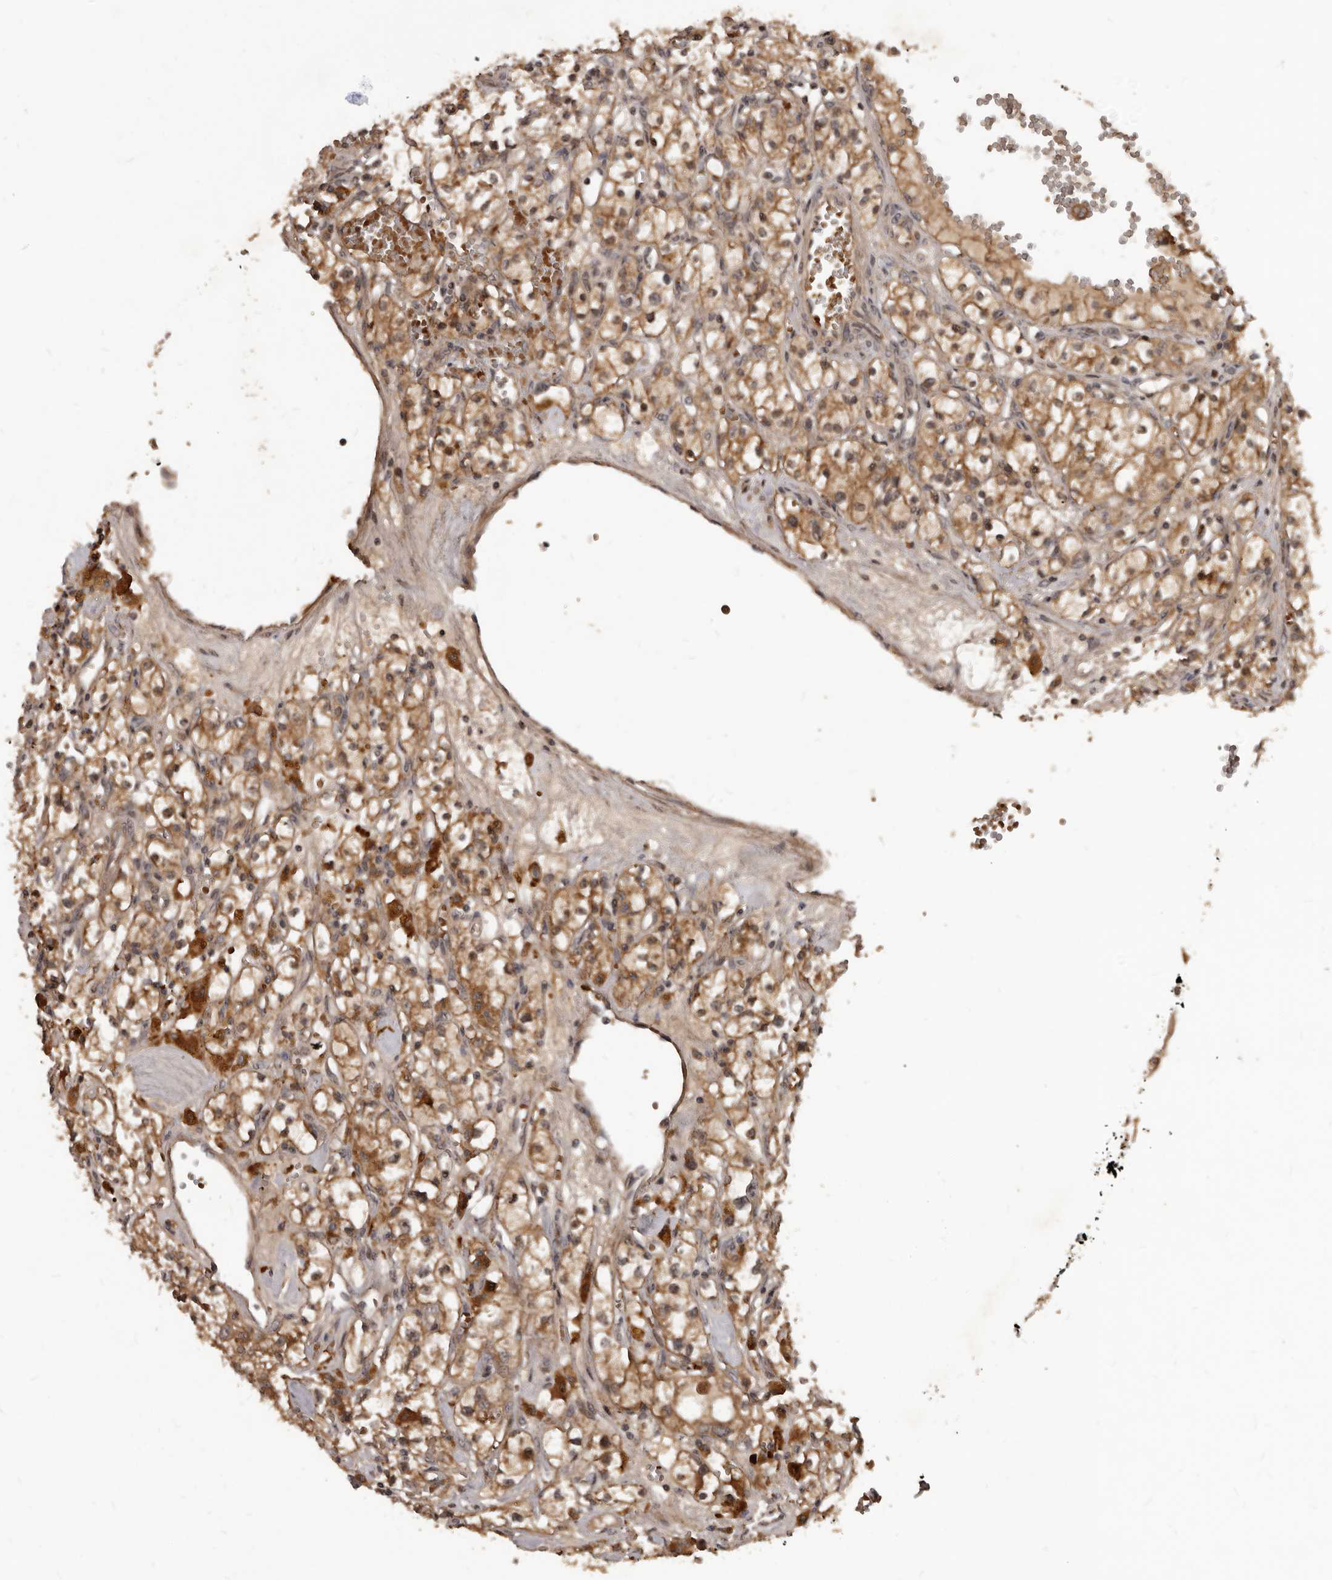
{"staining": {"intensity": "moderate", "quantity": ">75%", "location": "cytoplasmic/membranous,nuclear"}, "tissue": "renal cancer", "cell_type": "Tumor cells", "image_type": "cancer", "snomed": [{"axis": "morphology", "description": "Adenocarcinoma, NOS"}, {"axis": "topography", "description": "Kidney"}], "caption": "The immunohistochemical stain labels moderate cytoplasmic/membranous and nuclear staining in tumor cells of renal adenocarcinoma tissue.", "gene": "GABPB2", "patient": {"sex": "male", "age": 56}}